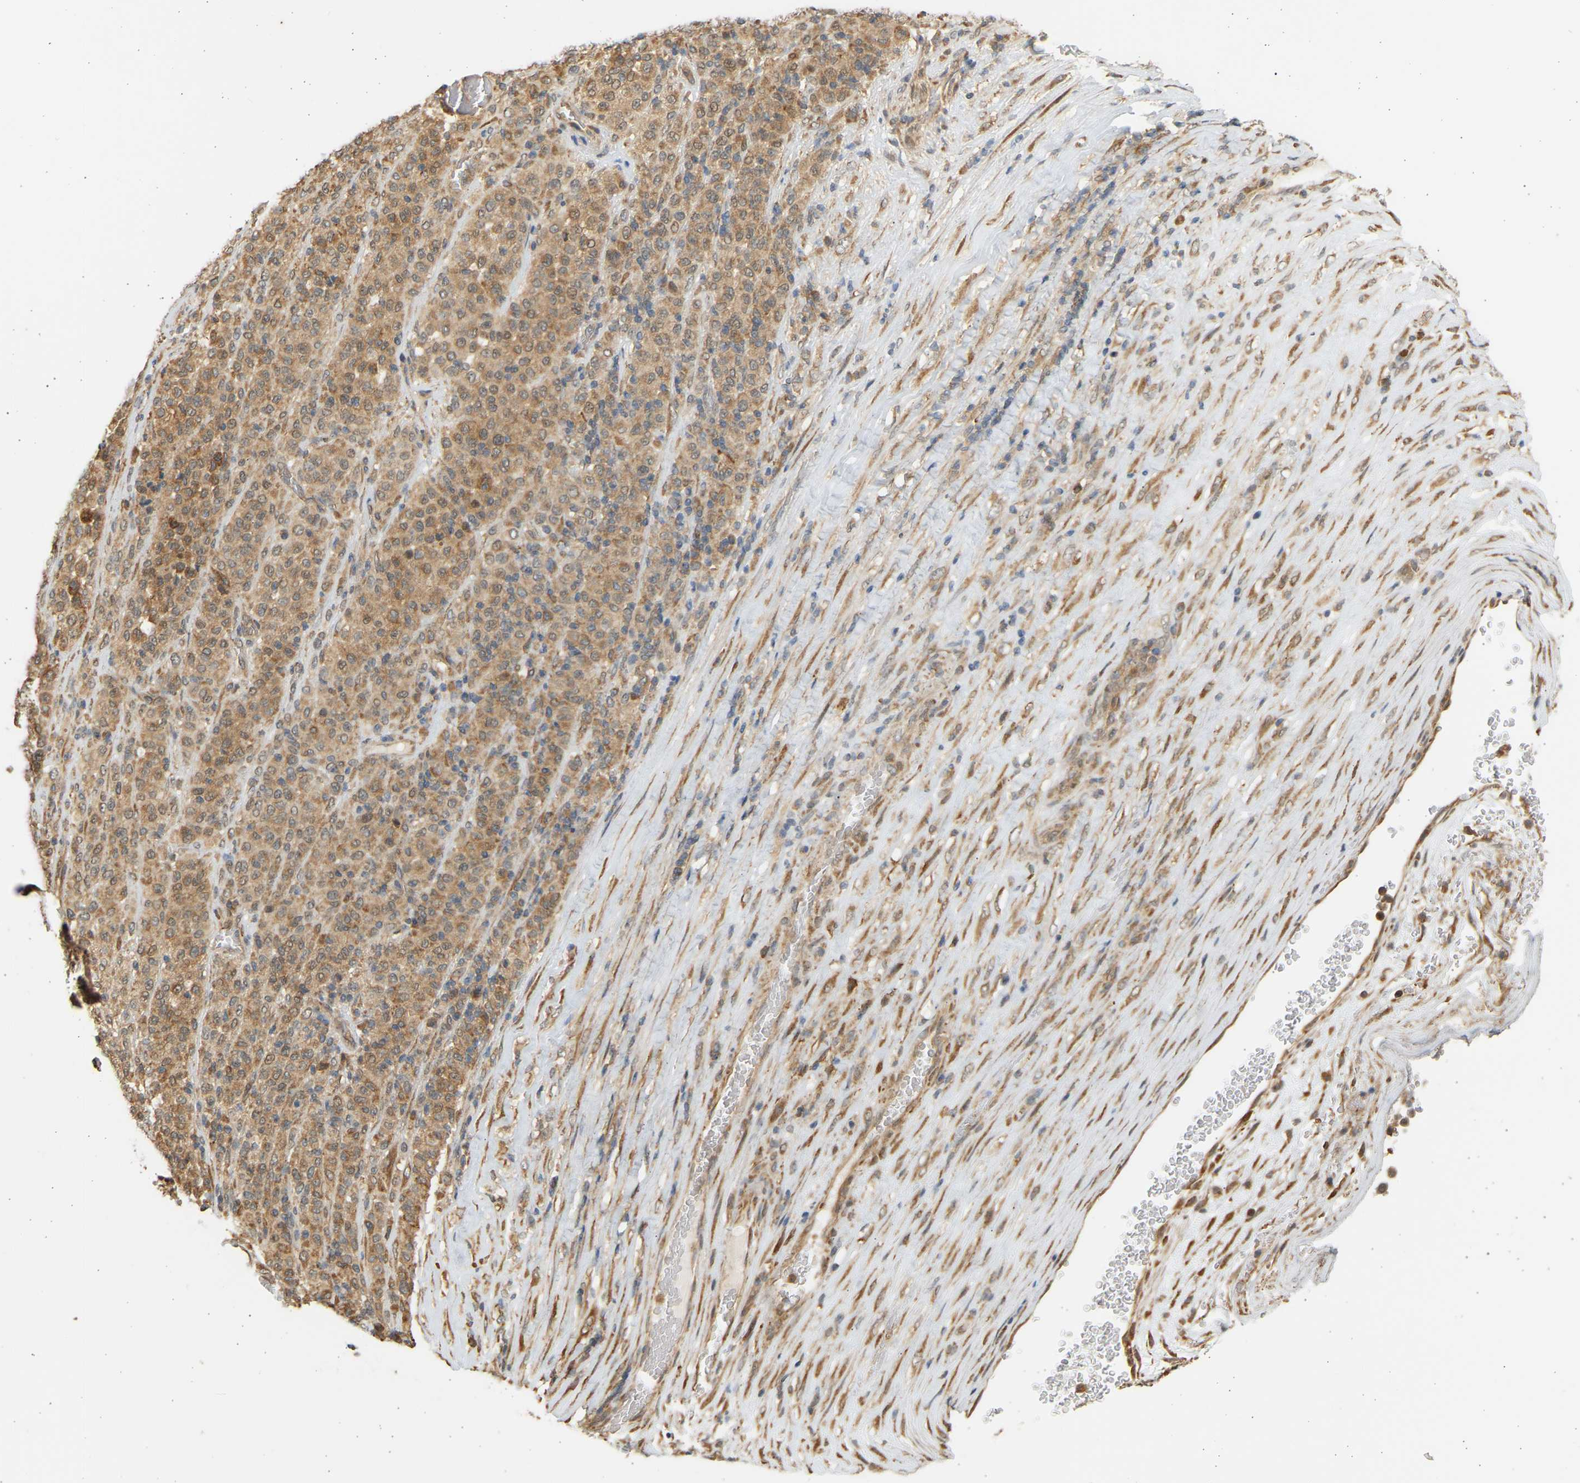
{"staining": {"intensity": "moderate", "quantity": ">75%", "location": "cytoplasmic/membranous"}, "tissue": "melanoma", "cell_type": "Tumor cells", "image_type": "cancer", "snomed": [{"axis": "morphology", "description": "Malignant melanoma, Metastatic site"}, {"axis": "topography", "description": "Pancreas"}], "caption": "Immunohistochemistry (IHC) of human malignant melanoma (metastatic site) reveals medium levels of moderate cytoplasmic/membranous expression in about >75% of tumor cells.", "gene": "B4GALT6", "patient": {"sex": "female", "age": 30}}